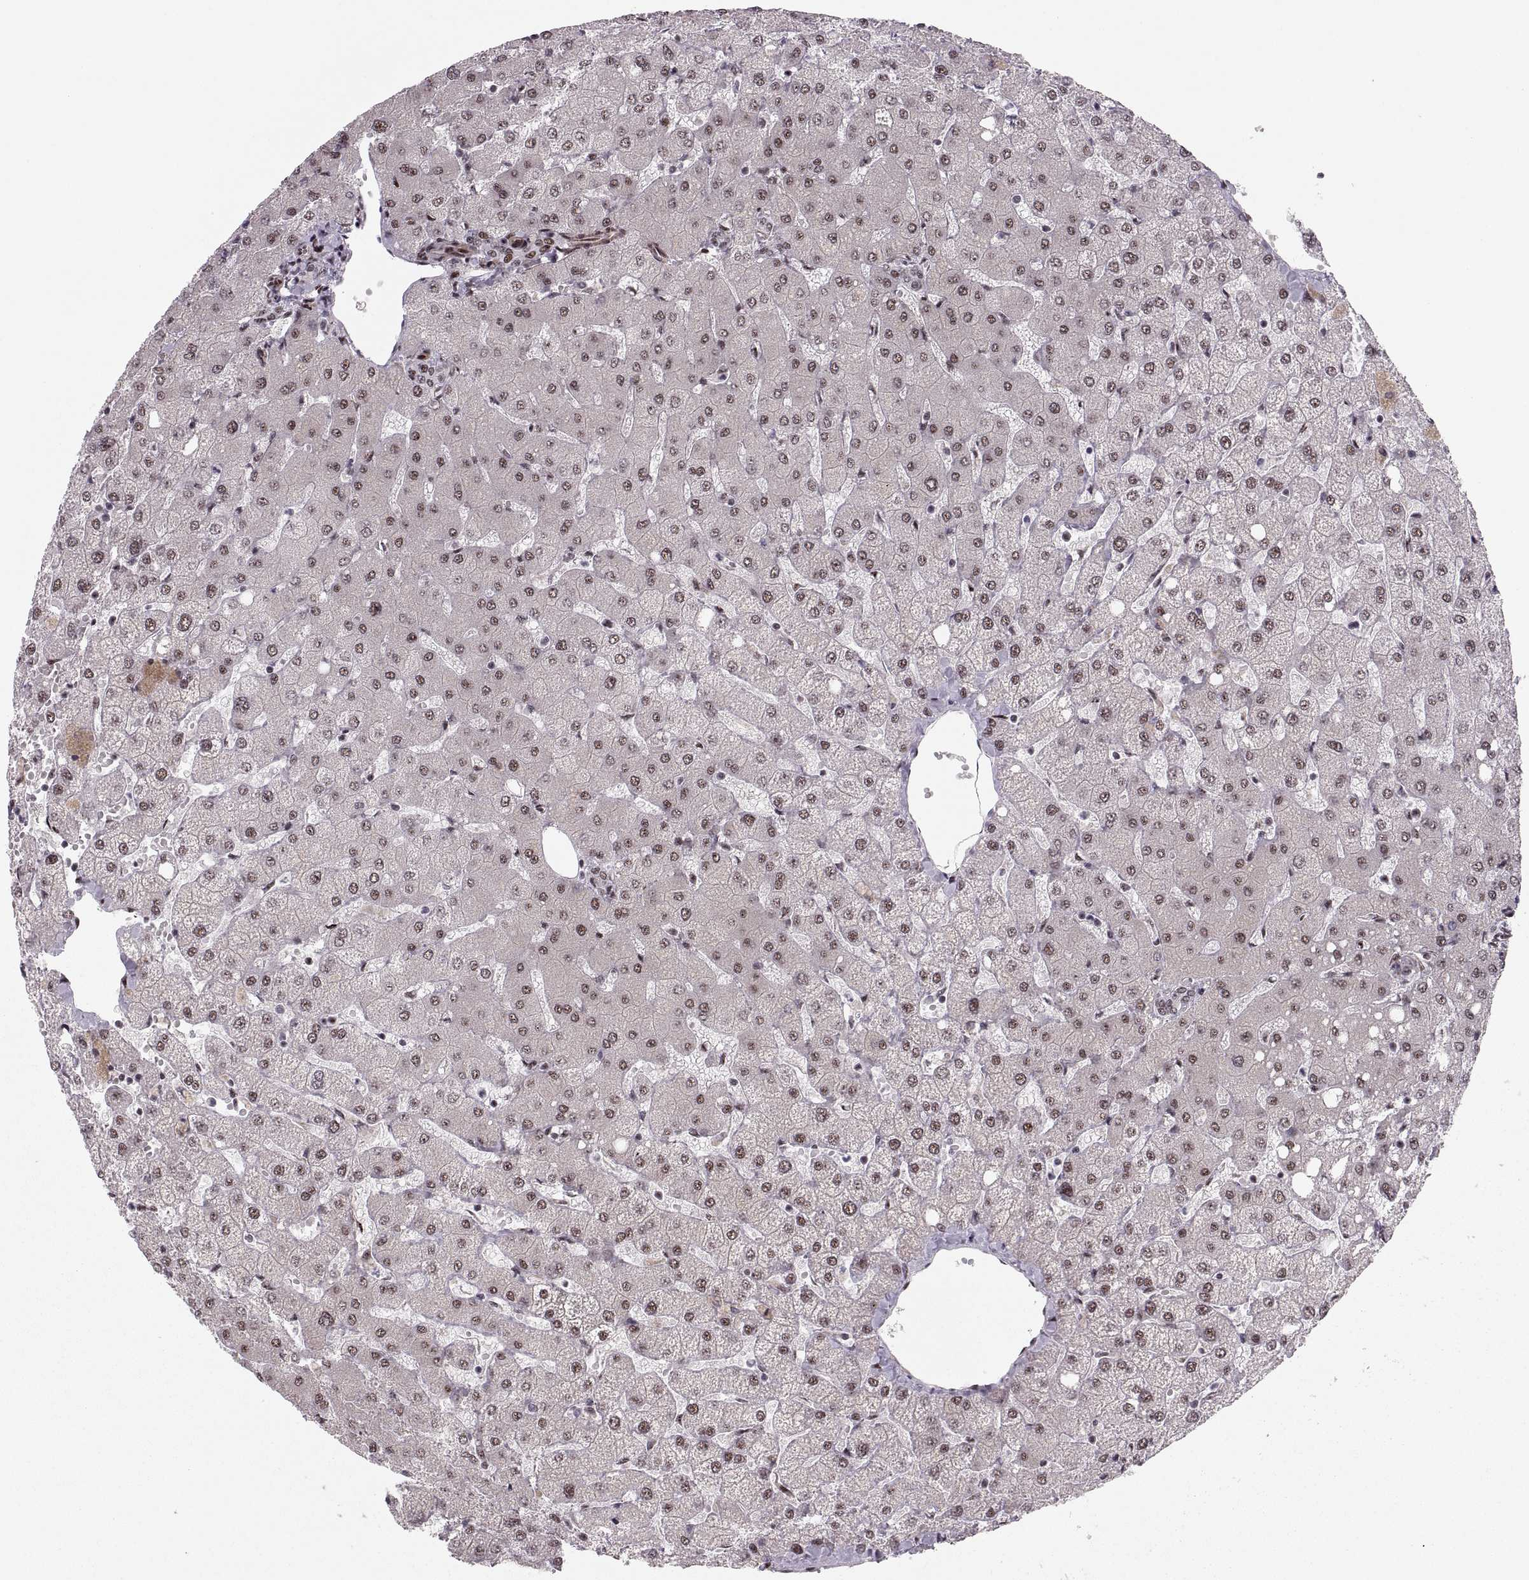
{"staining": {"intensity": "moderate", "quantity": "25%-75%", "location": "nuclear"}, "tissue": "liver", "cell_type": "Cholangiocytes", "image_type": "normal", "snomed": [{"axis": "morphology", "description": "Normal tissue, NOS"}, {"axis": "topography", "description": "Liver"}], "caption": "Liver stained with a brown dye demonstrates moderate nuclear positive positivity in about 25%-75% of cholangiocytes.", "gene": "ZCCHC17", "patient": {"sex": "female", "age": 54}}